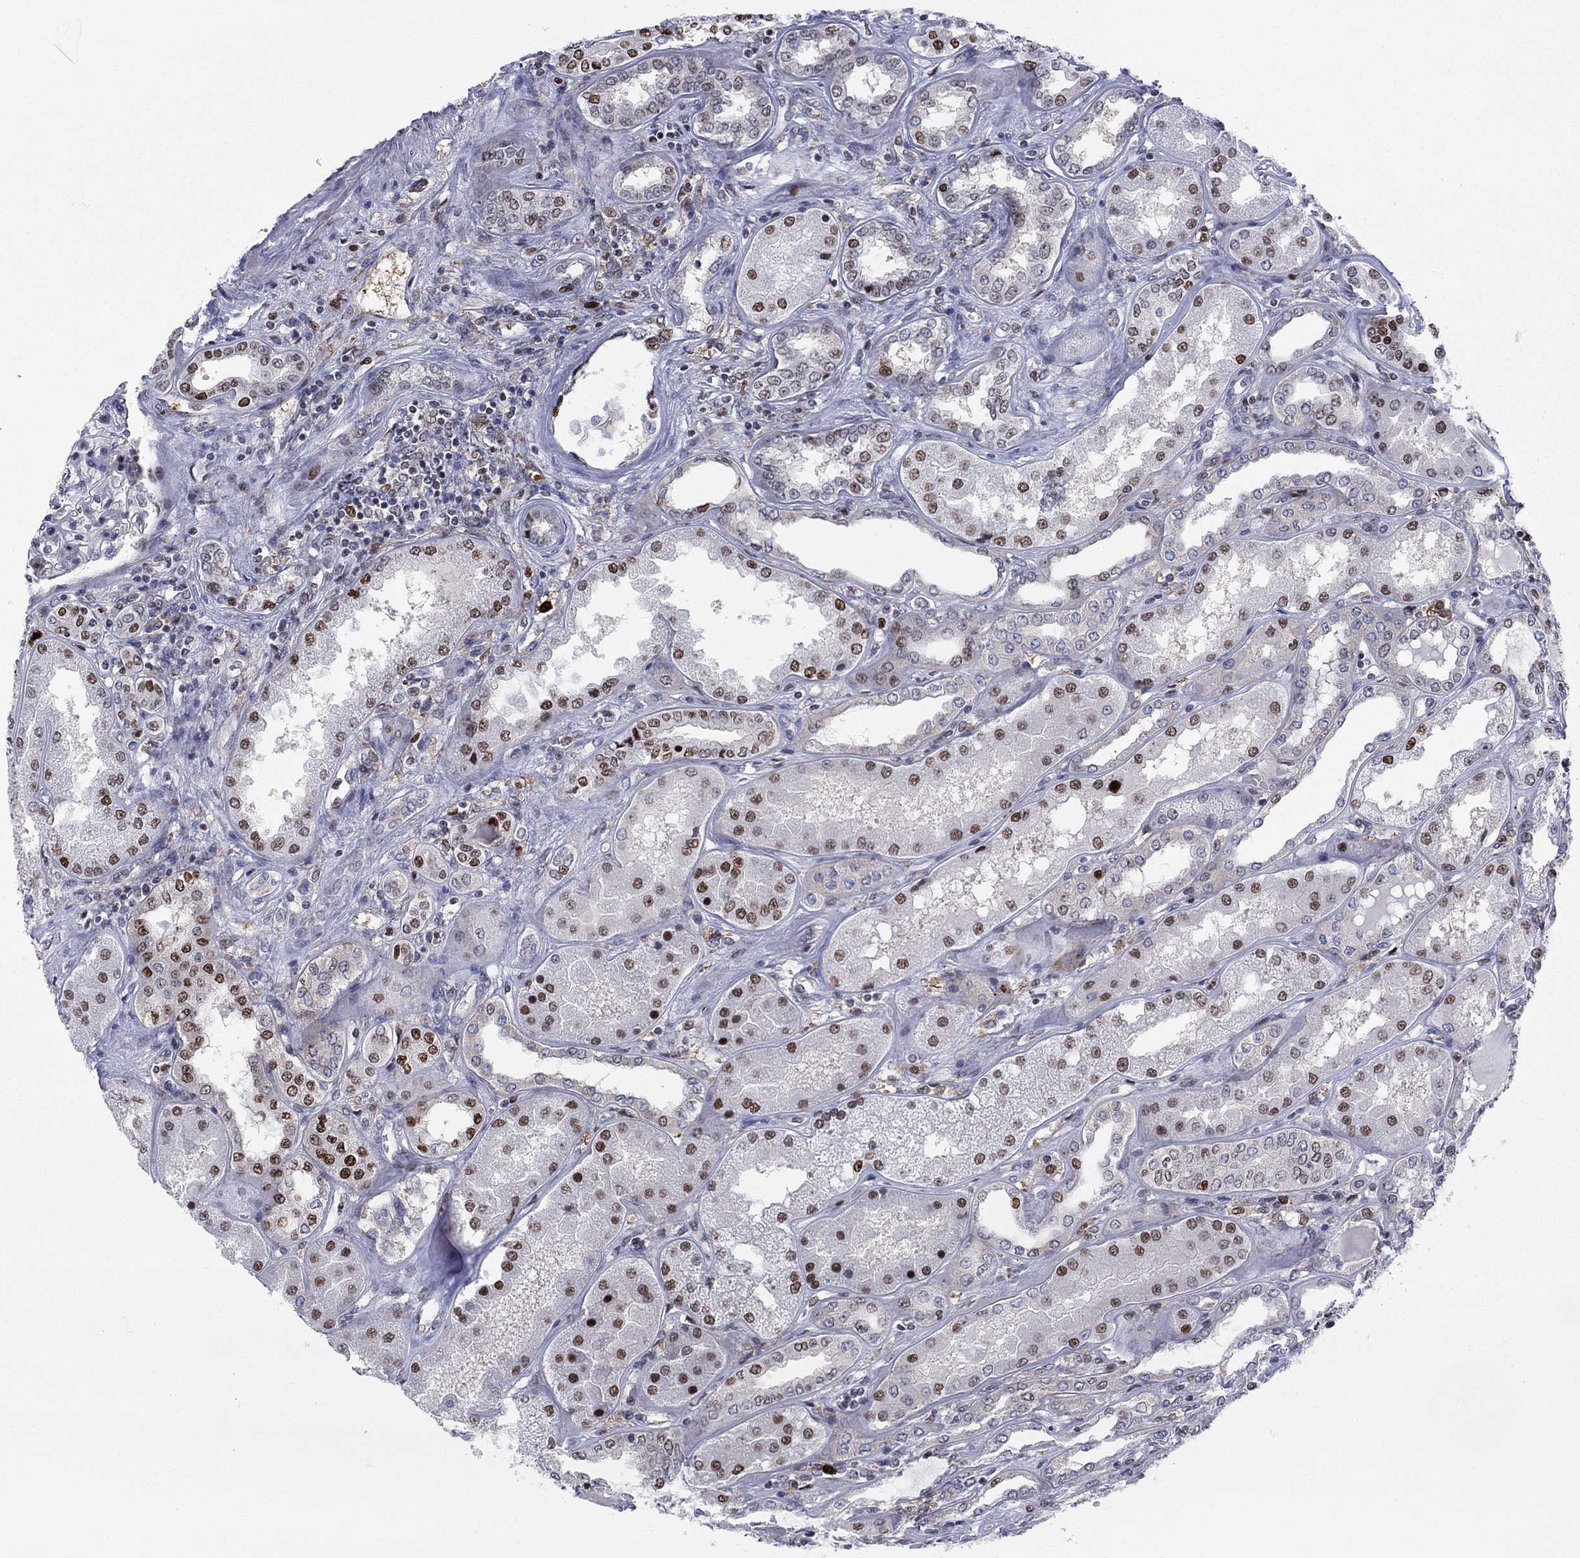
{"staining": {"intensity": "negative", "quantity": "none", "location": "none"}, "tissue": "kidney", "cell_type": "Cells in glomeruli", "image_type": "normal", "snomed": [{"axis": "morphology", "description": "Normal tissue, NOS"}, {"axis": "topography", "description": "Kidney"}], "caption": "Cells in glomeruli show no significant expression in normal kidney.", "gene": "ZNHIT3", "patient": {"sex": "female", "age": 56}}